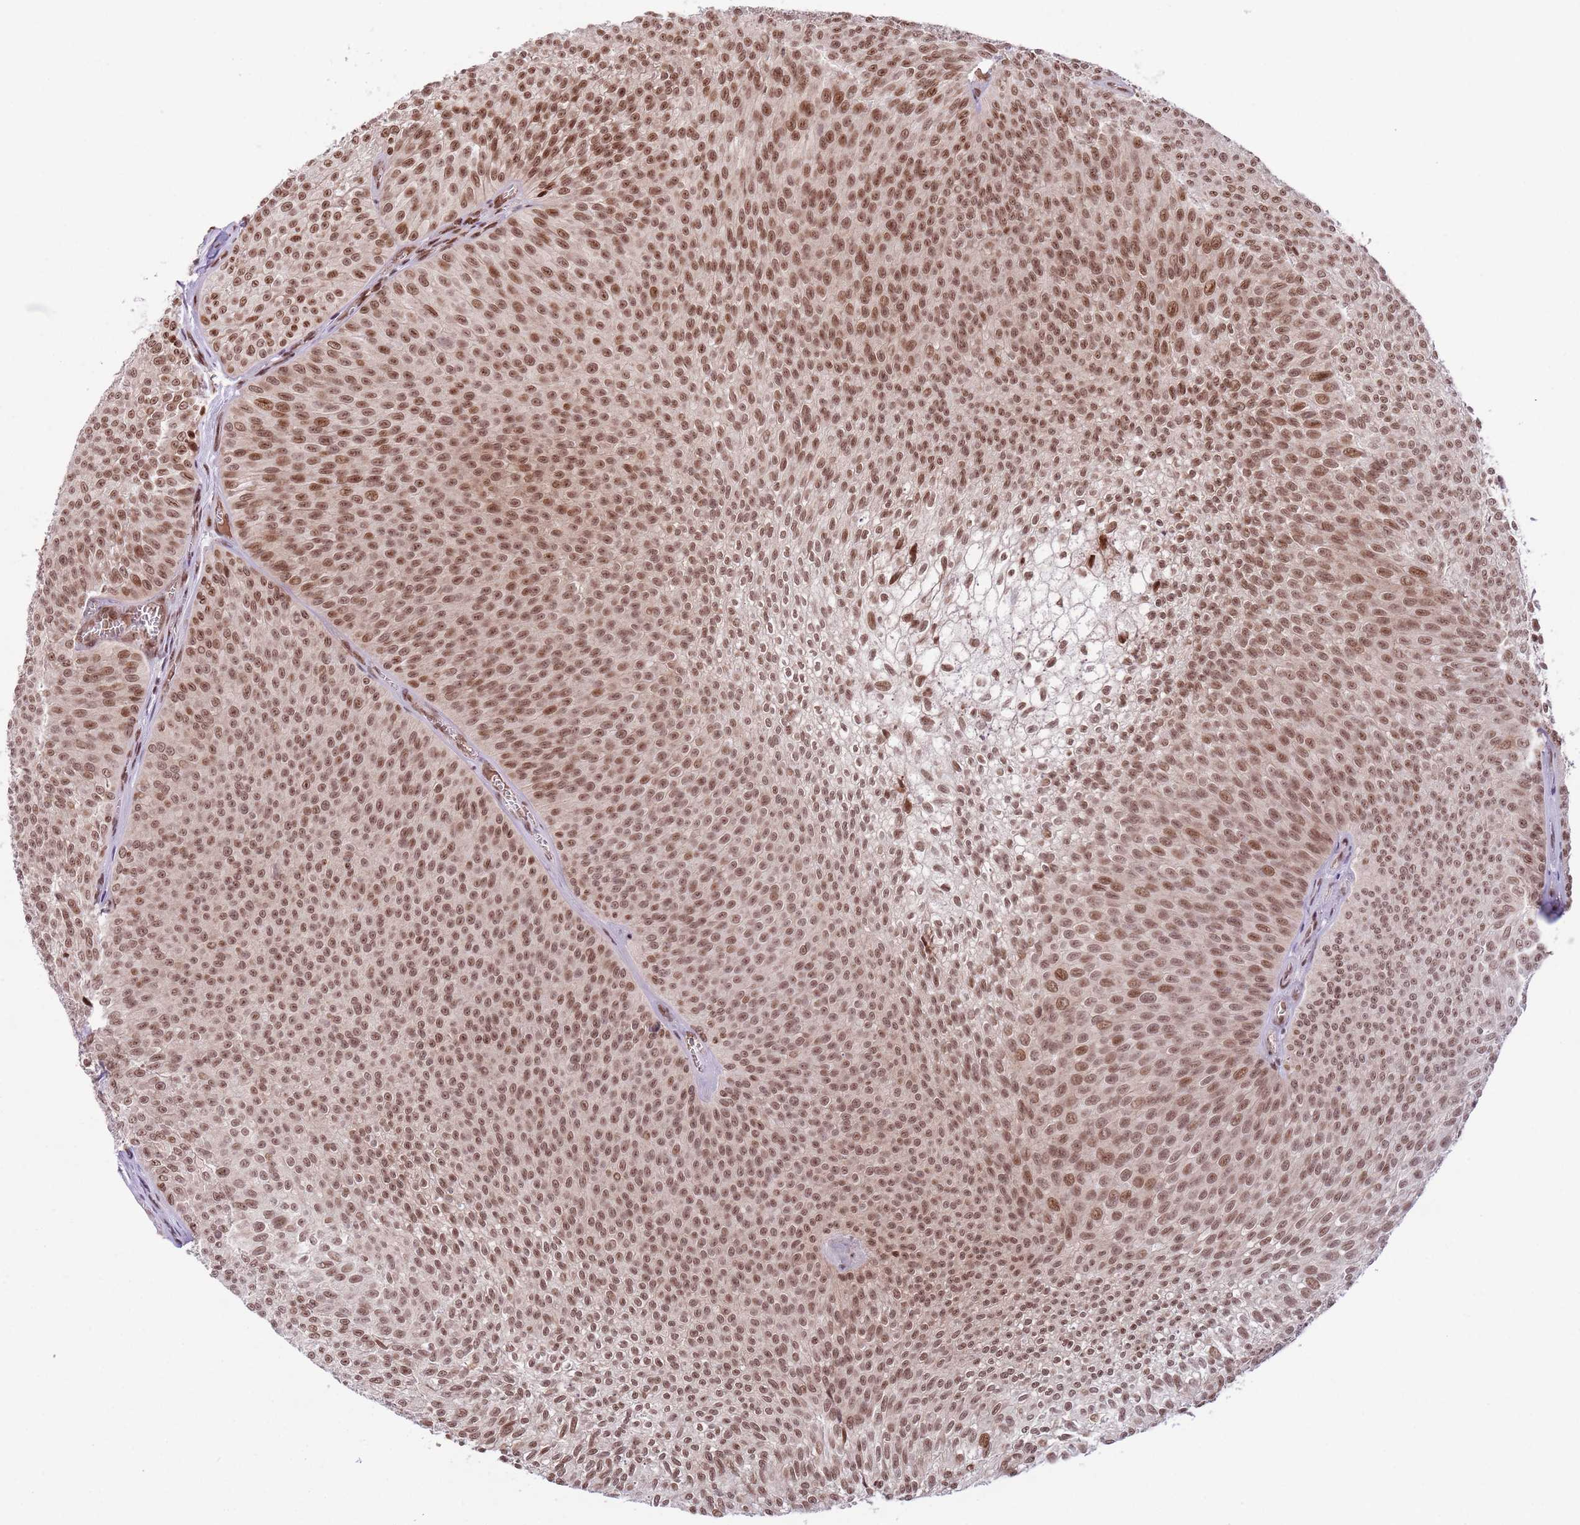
{"staining": {"intensity": "moderate", "quantity": ">75%", "location": "nuclear"}, "tissue": "urothelial cancer", "cell_type": "Tumor cells", "image_type": "cancer", "snomed": [{"axis": "morphology", "description": "Urothelial carcinoma, Low grade"}, {"axis": "topography", "description": "Urinary bladder"}], "caption": "Moderate nuclear protein staining is appreciated in approximately >75% of tumor cells in urothelial carcinoma (low-grade). (DAB IHC with brightfield microscopy, high magnification).", "gene": "SIPA1L3", "patient": {"sex": "male", "age": 91}}